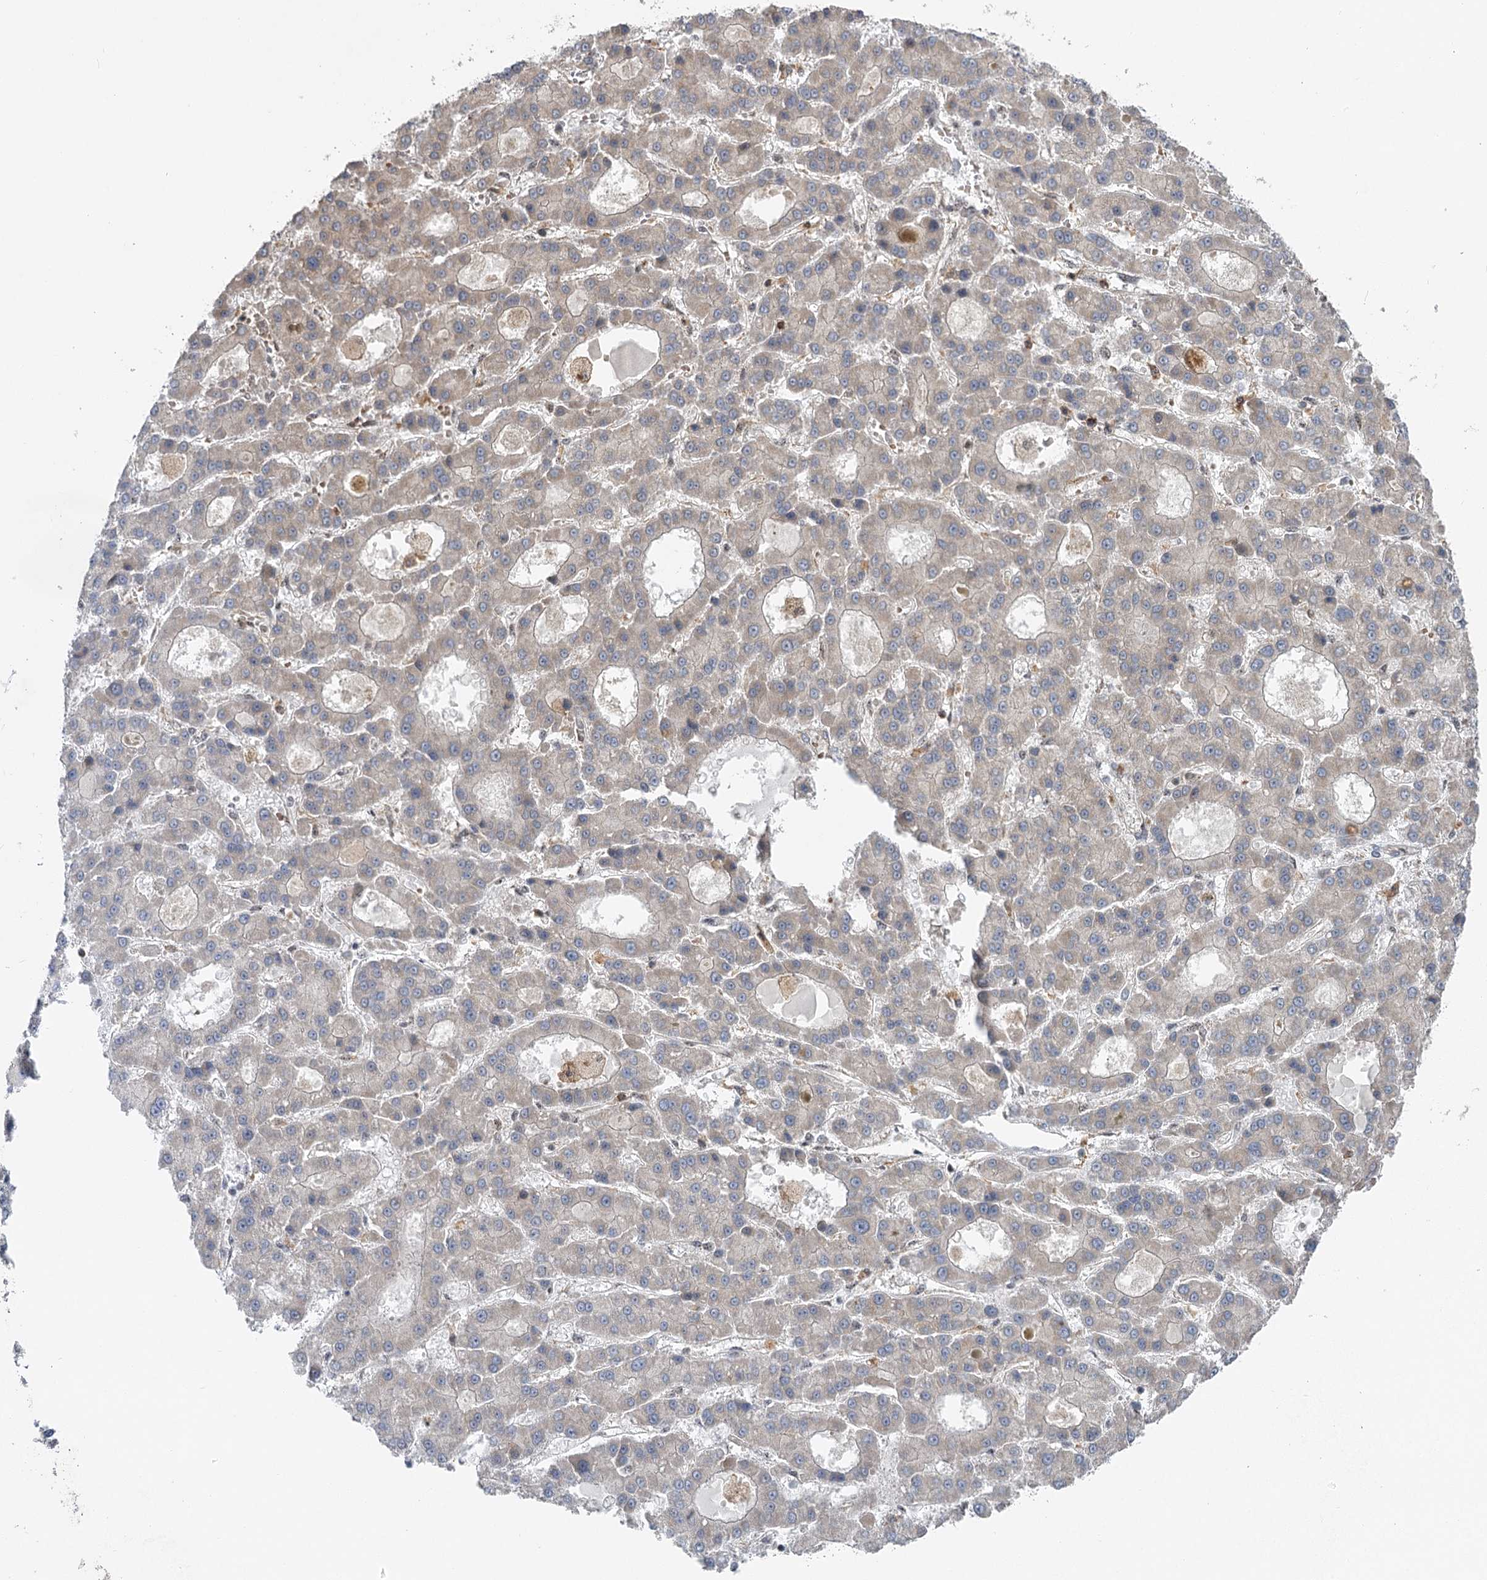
{"staining": {"intensity": "weak", "quantity": "25%-75%", "location": "cytoplasmic/membranous"}, "tissue": "liver cancer", "cell_type": "Tumor cells", "image_type": "cancer", "snomed": [{"axis": "morphology", "description": "Carcinoma, Hepatocellular, NOS"}, {"axis": "topography", "description": "Liver"}], "caption": "Immunohistochemical staining of human liver cancer (hepatocellular carcinoma) shows low levels of weak cytoplasmic/membranous staining in about 25%-75% of tumor cells.", "gene": "C12orf4", "patient": {"sex": "male", "age": 70}}